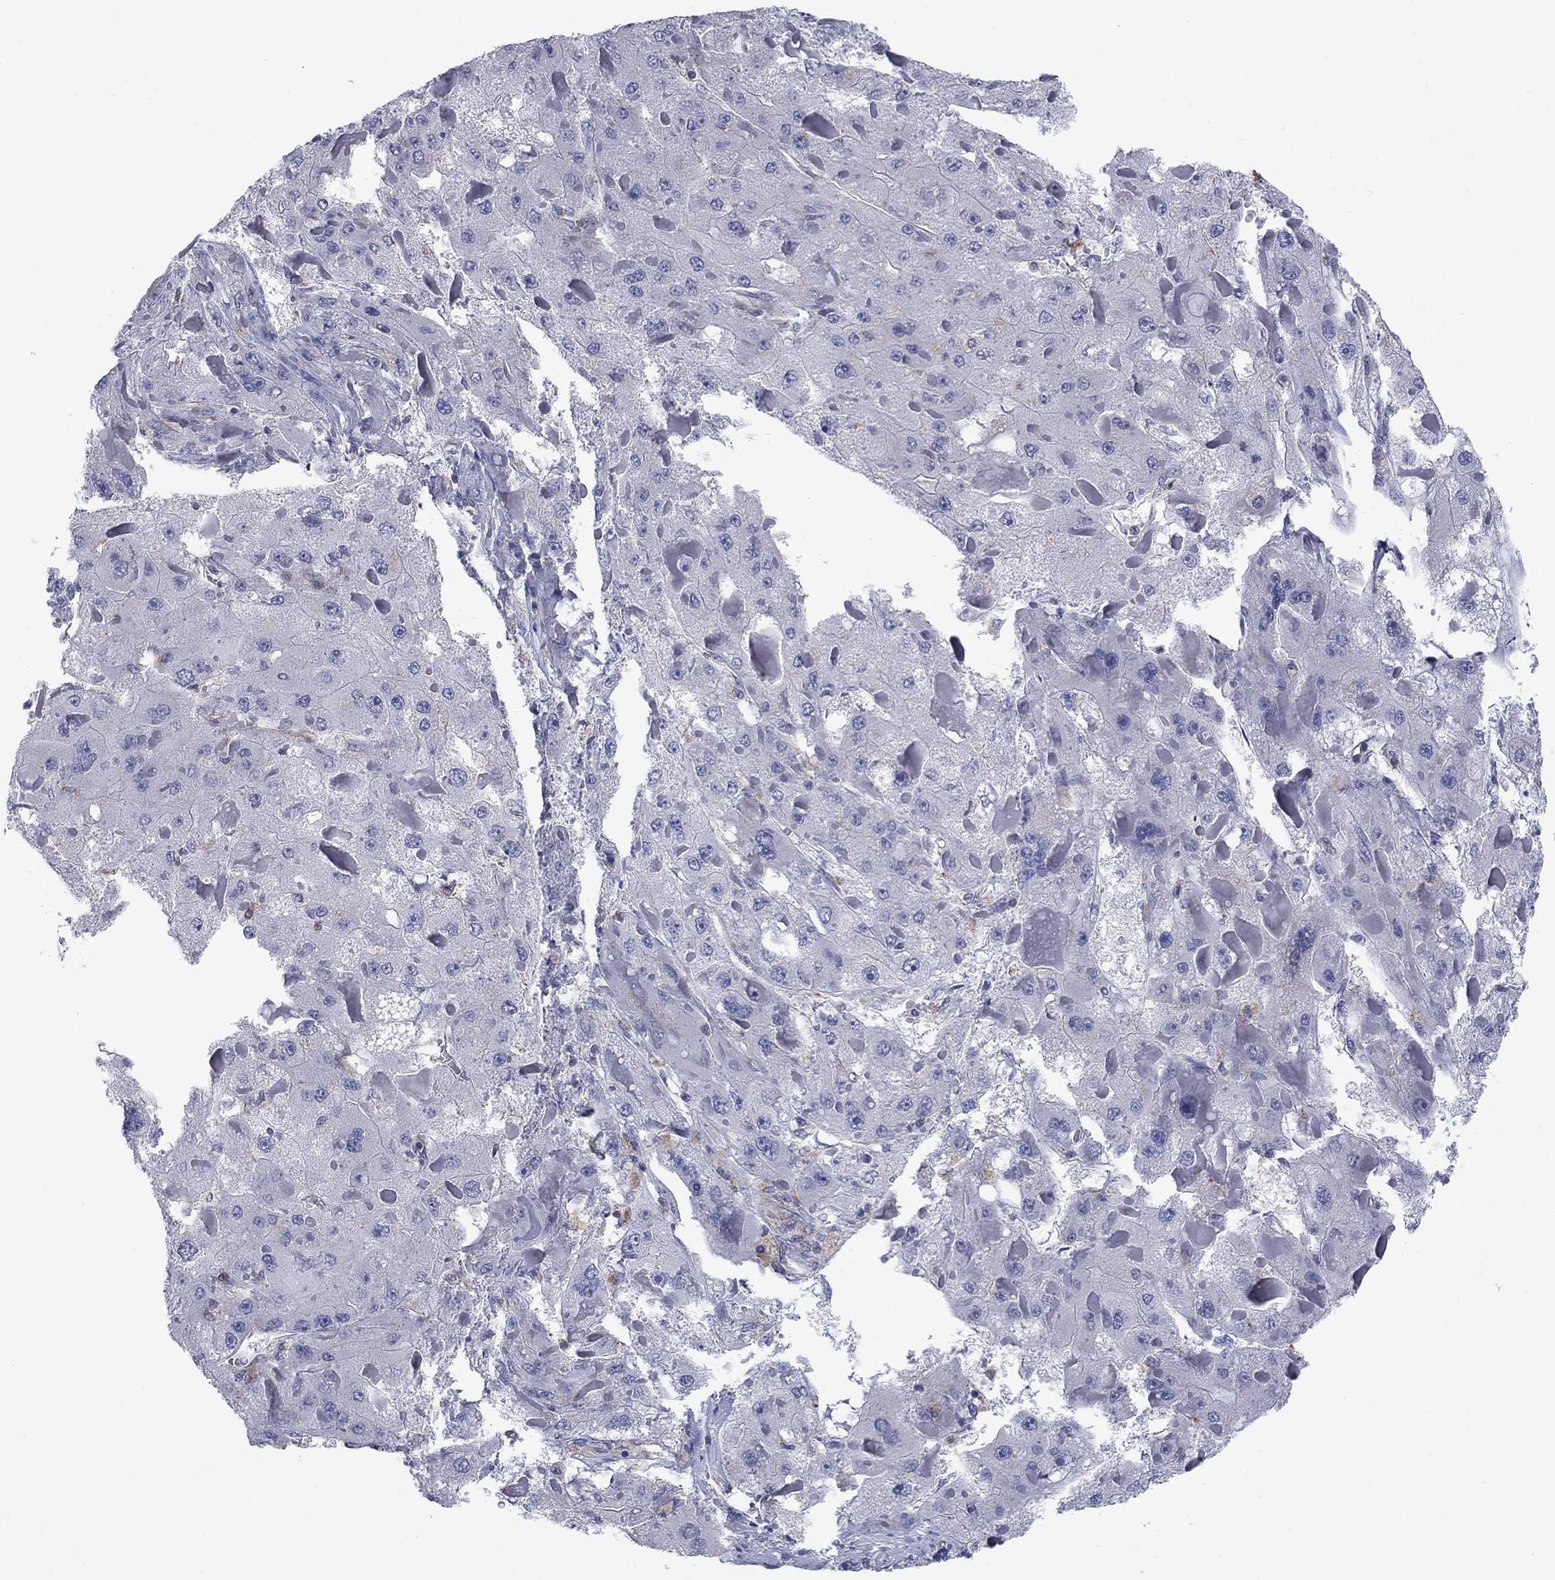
{"staining": {"intensity": "negative", "quantity": "none", "location": "none"}, "tissue": "liver cancer", "cell_type": "Tumor cells", "image_type": "cancer", "snomed": [{"axis": "morphology", "description": "Carcinoma, Hepatocellular, NOS"}, {"axis": "topography", "description": "Liver"}], "caption": "There is no significant positivity in tumor cells of liver cancer (hepatocellular carcinoma). (Immunohistochemistry (ihc), brightfield microscopy, high magnification).", "gene": "PSD4", "patient": {"sex": "female", "age": 73}}